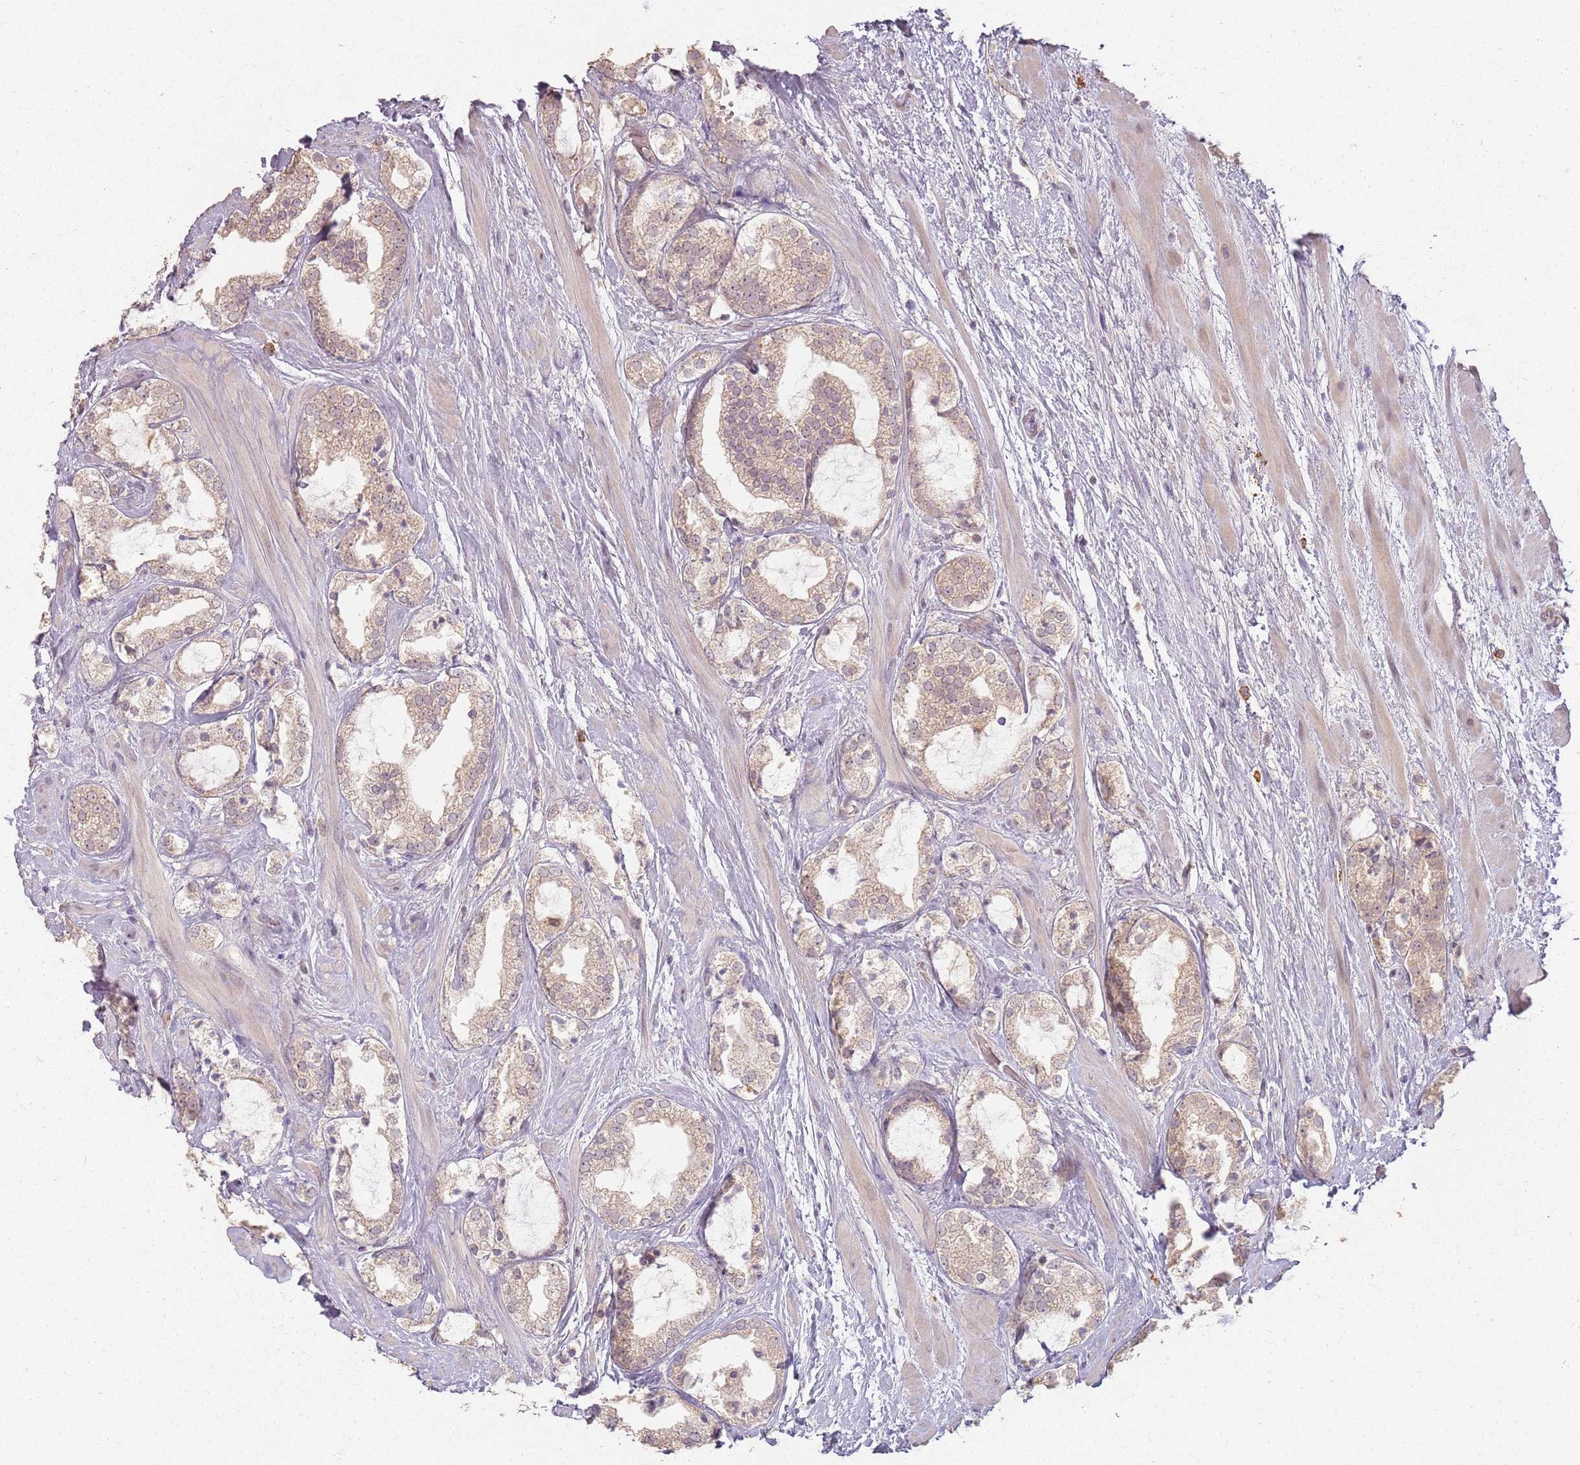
{"staining": {"intensity": "weak", "quantity": "25%-75%", "location": "cytoplasmic/membranous"}, "tissue": "prostate cancer", "cell_type": "Tumor cells", "image_type": "cancer", "snomed": [{"axis": "morphology", "description": "Adenocarcinoma, High grade"}, {"axis": "topography", "description": "Prostate"}], "caption": "Protein expression analysis of human prostate high-grade adenocarcinoma reveals weak cytoplasmic/membranous staining in about 25%-75% of tumor cells. (brown staining indicates protein expression, while blue staining denotes nuclei).", "gene": "CCDC168", "patient": {"sex": "male", "age": 64}}